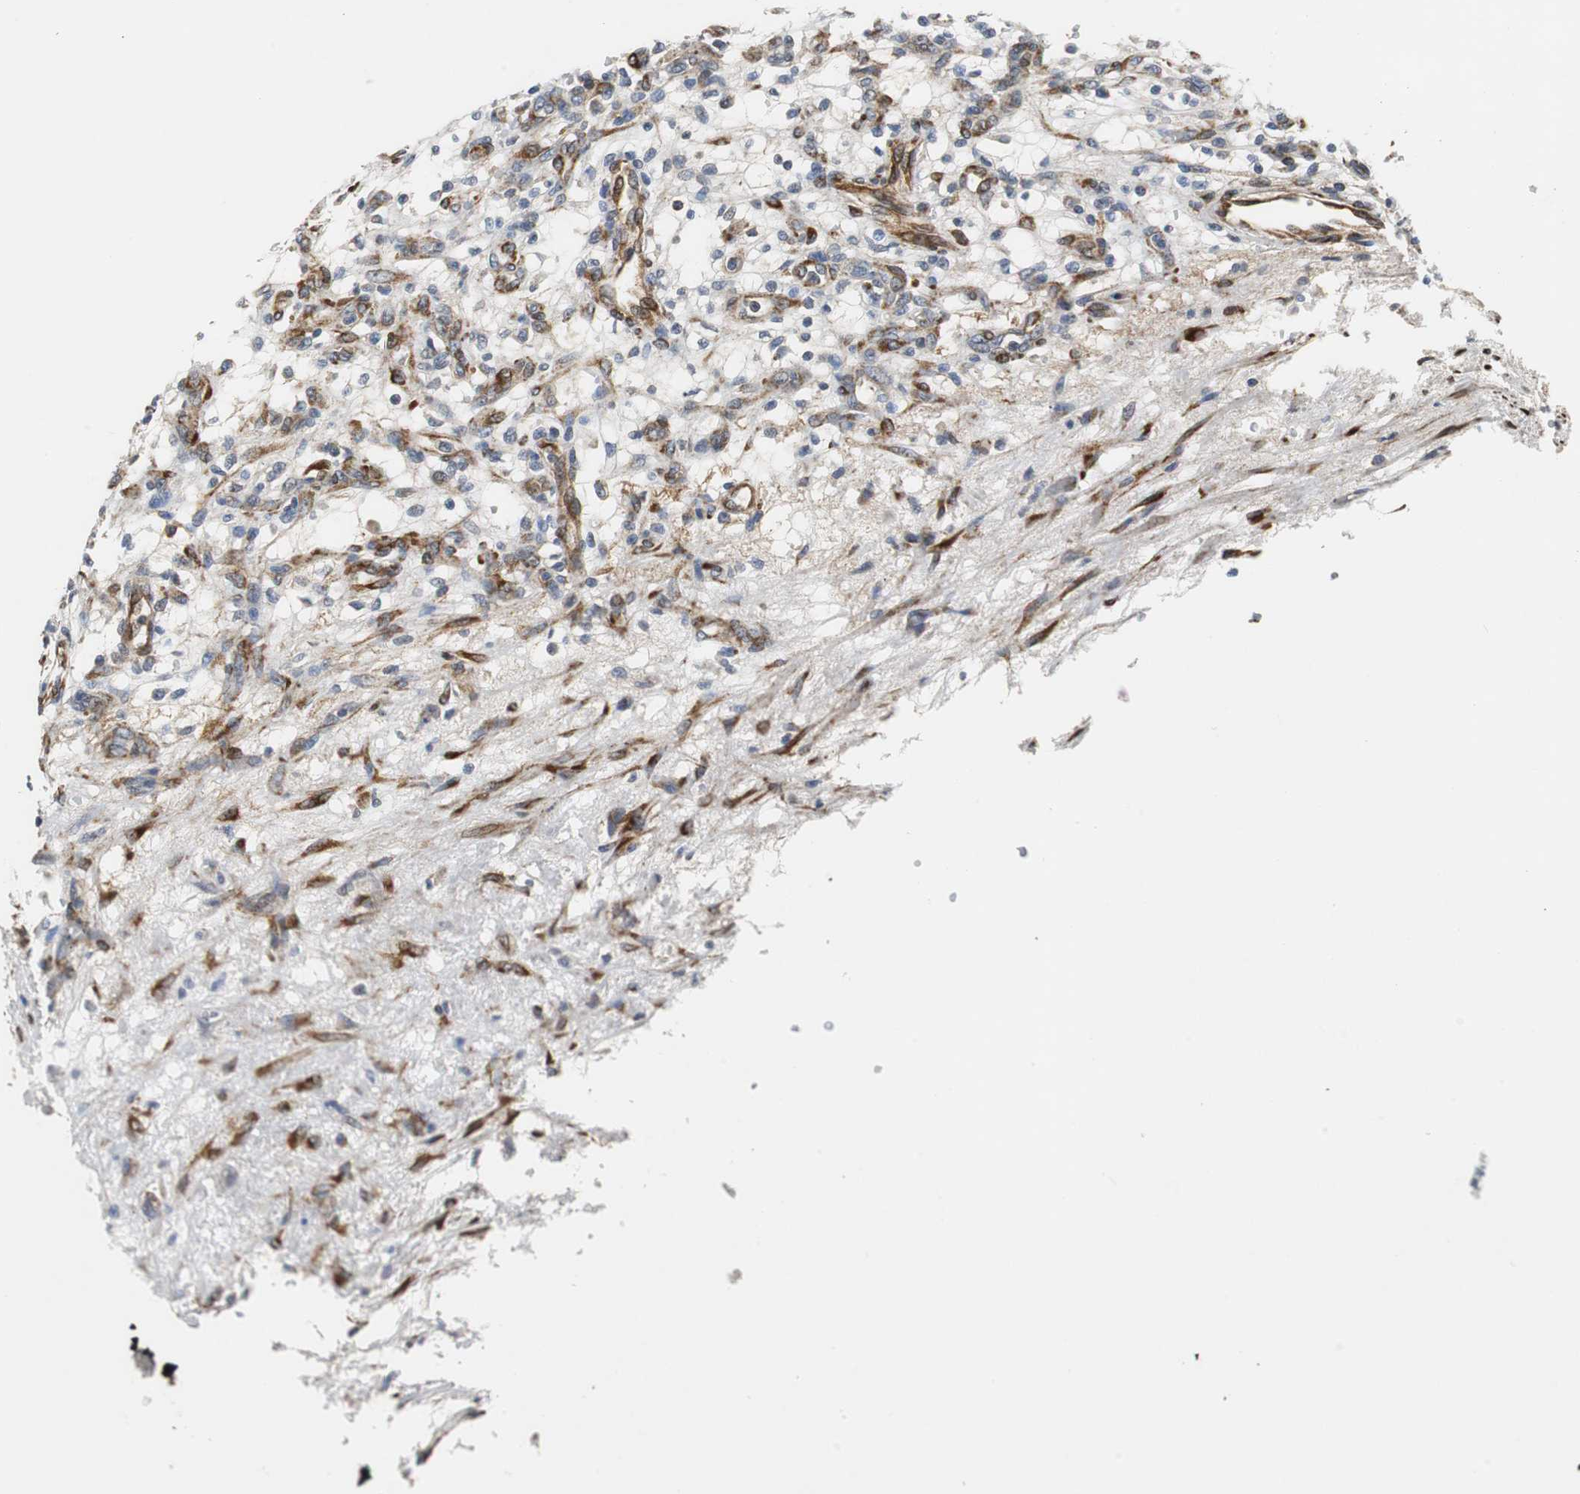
{"staining": {"intensity": "moderate", "quantity": ">75%", "location": "cytoplasmic/membranous"}, "tissue": "renal cancer", "cell_type": "Tumor cells", "image_type": "cancer", "snomed": [{"axis": "morphology", "description": "Adenocarcinoma, NOS"}, {"axis": "topography", "description": "Kidney"}], "caption": "A high-resolution histopathology image shows immunohistochemistry (IHC) staining of adenocarcinoma (renal), which demonstrates moderate cytoplasmic/membranous expression in about >75% of tumor cells.", "gene": "ISCU", "patient": {"sex": "female", "age": 57}}